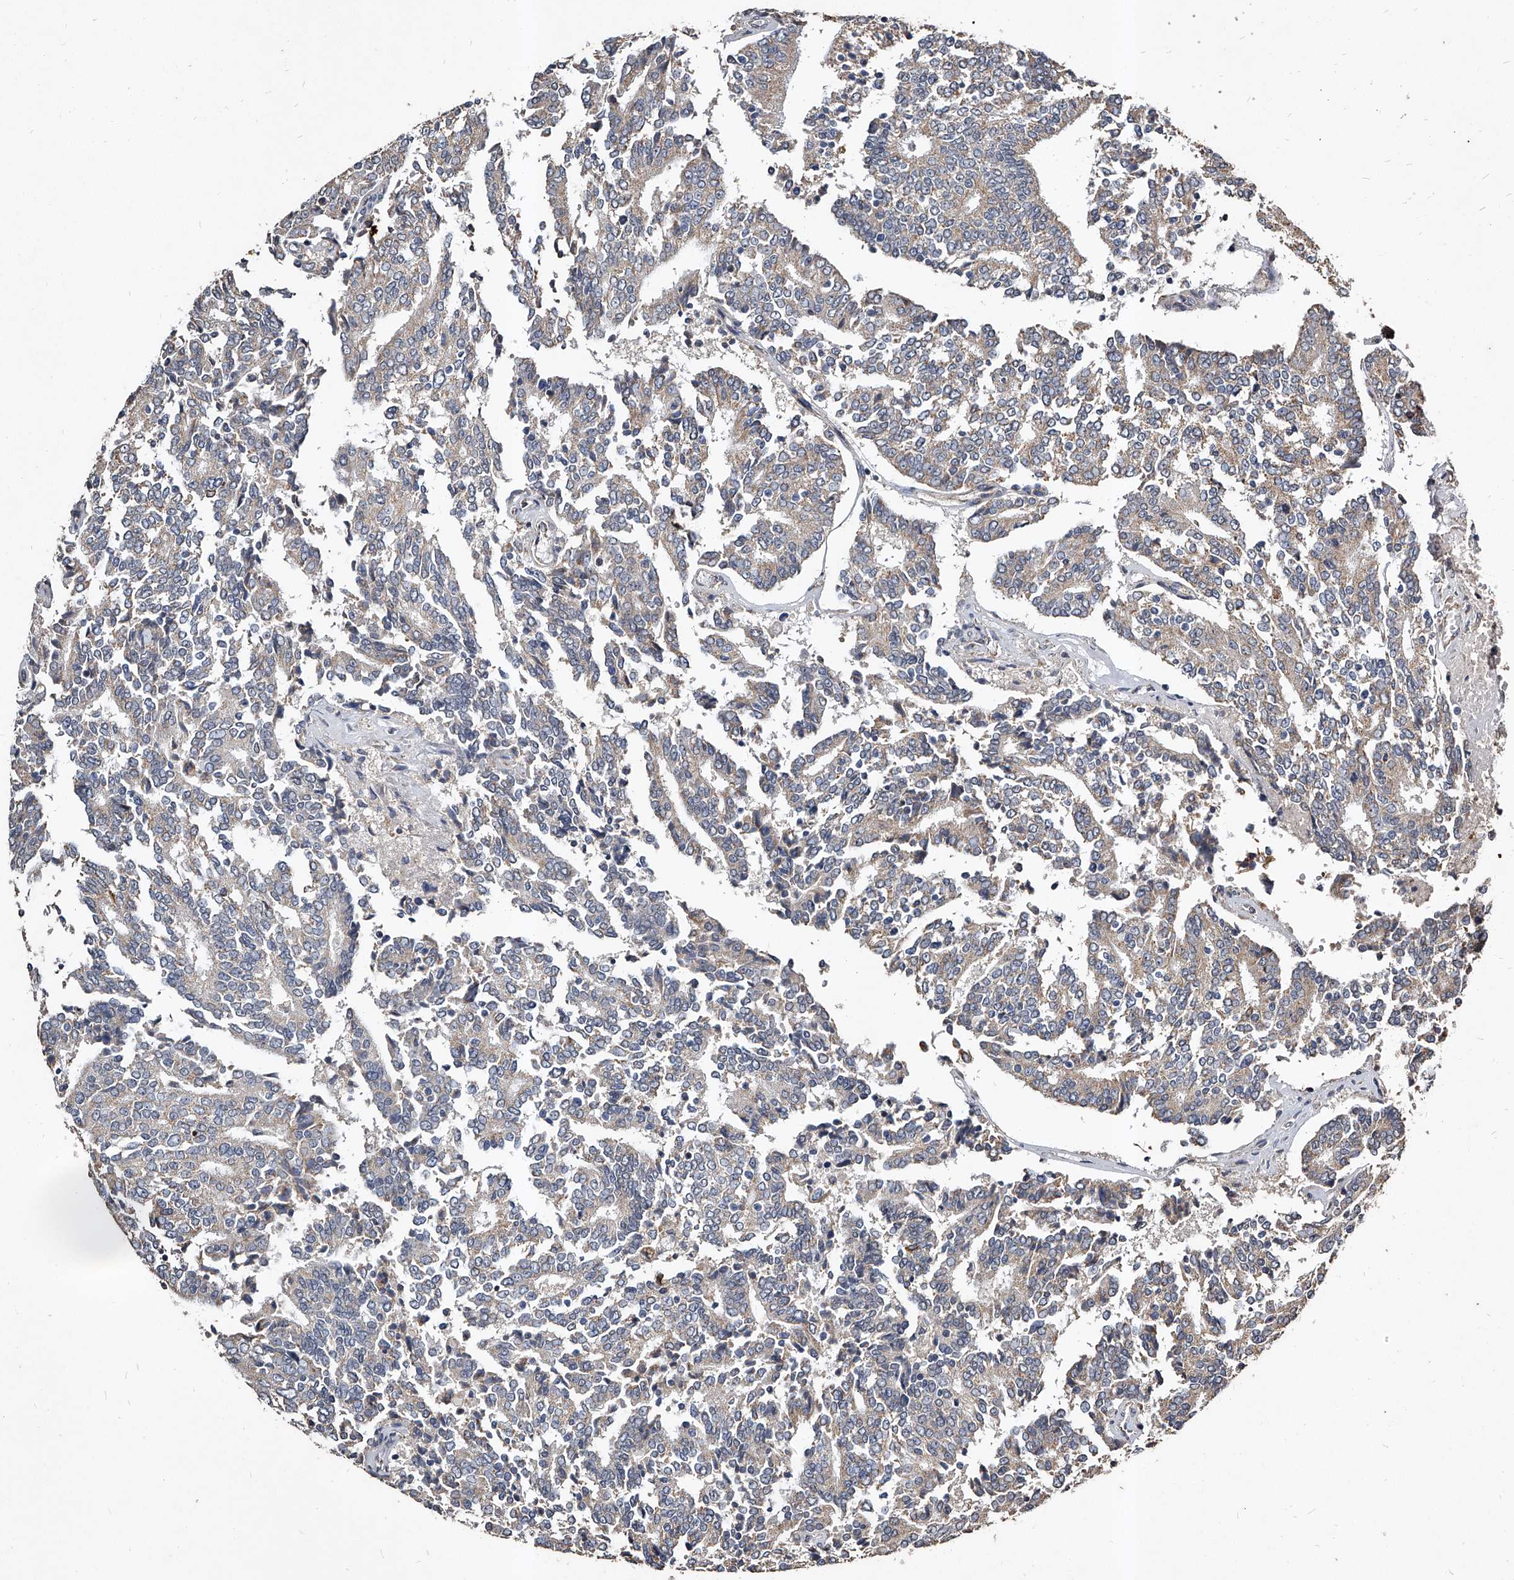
{"staining": {"intensity": "strong", "quantity": "<25%", "location": "cytoplasmic/membranous"}, "tissue": "prostate cancer", "cell_type": "Tumor cells", "image_type": "cancer", "snomed": [{"axis": "morphology", "description": "Normal tissue, NOS"}, {"axis": "morphology", "description": "Adenocarcinoma, High grade"}, {"axis": "topography", "description": "Prostate"}, {"axis": "topography", "description": "Seminal veicle"}], "caption": "Tumor cells show medium levels of strong cytoplasmic/membranous staining in approximately <25% of cells in prostate adenocarcinoma (high-grade). Using DAB (brown) and hematoxylin (blue) stains, captured at high magnification using brightfield microscopy.", "gene": "GPR183", "patient": {"sex": "male", "age": 55}}